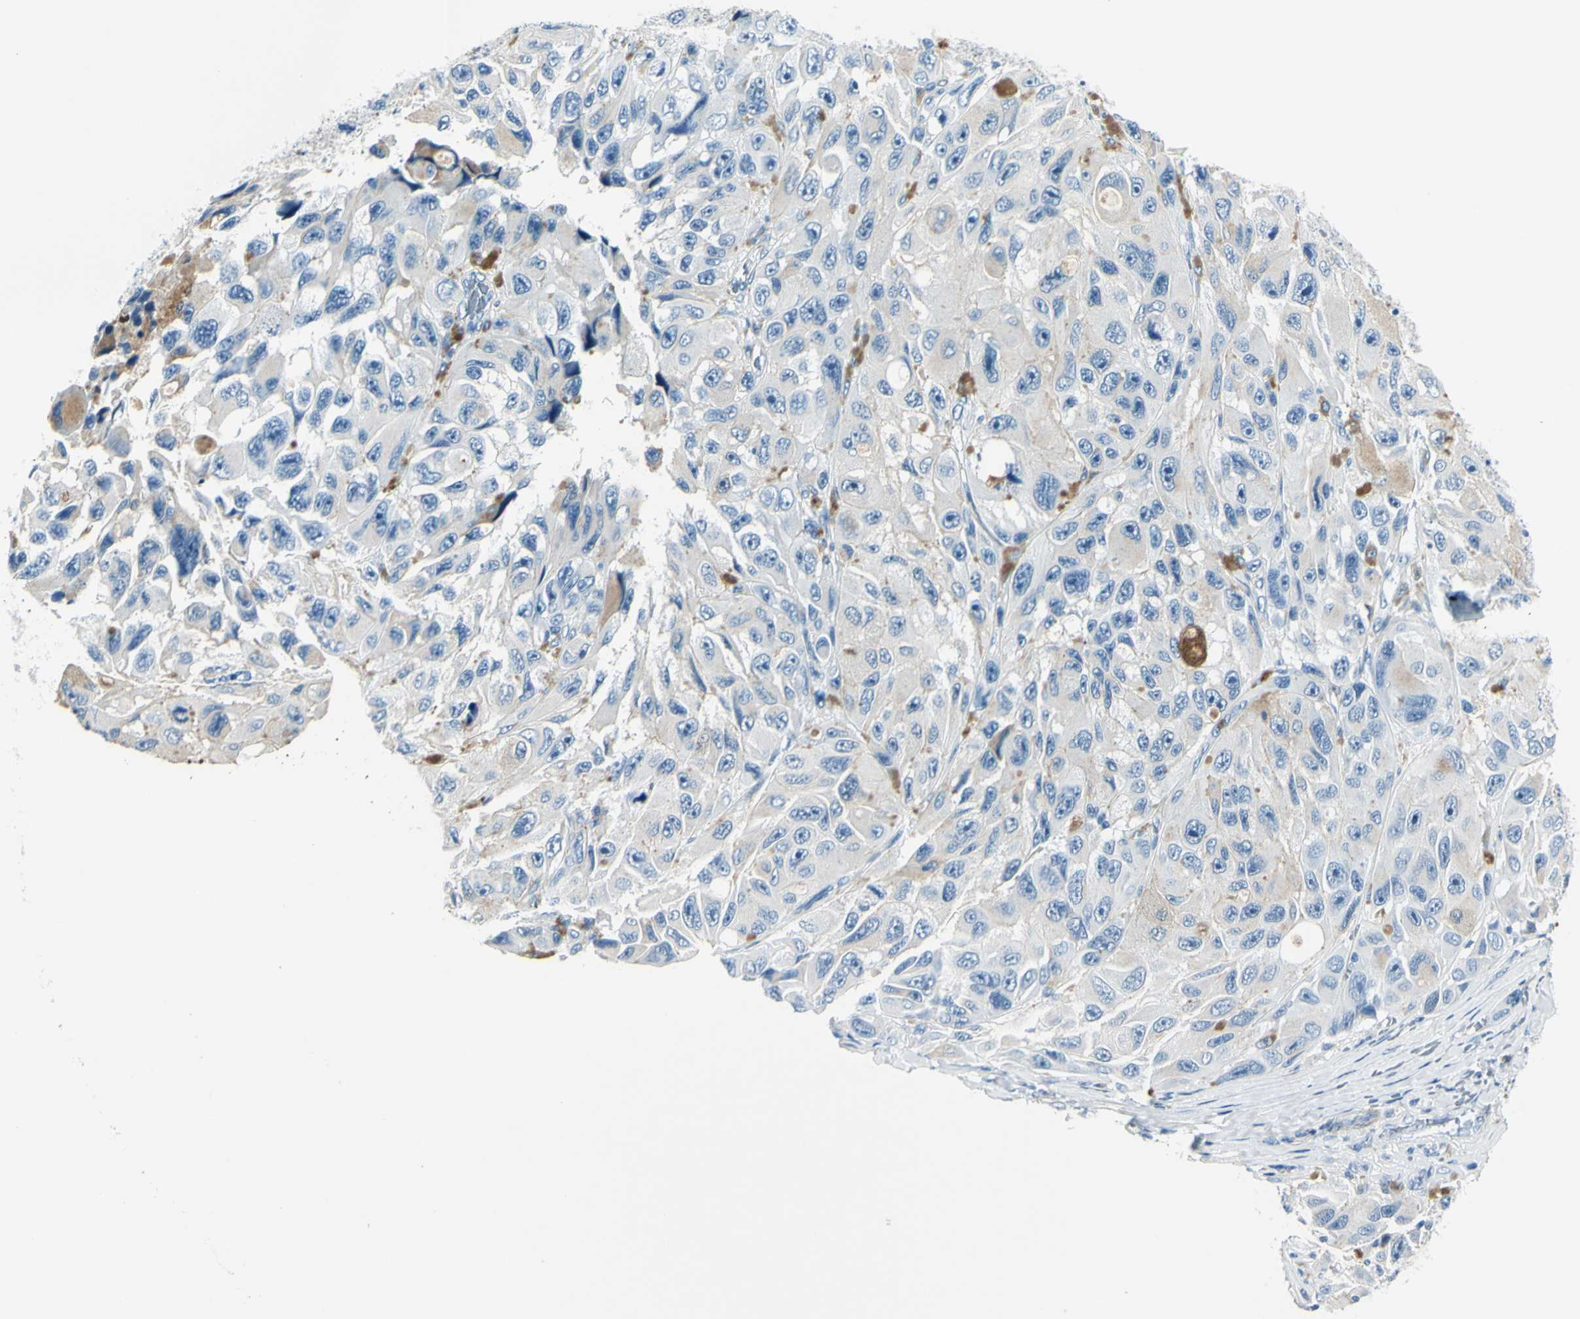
{"staining": {"intensity": "weak", "quantity": "<25%", "location": "cytoplasmic/membranous"}, "tissue": "melanoma", "cell_type": "Tumor cells", "image_type": "cancer", "snomed": [{"axis": "morphology", "description": "Malignant melanoma, NOS"}, {"axis": "topography", "description": "Skin"}], "caption": "Tumor cells show no significant positivity in malignant melanoma. (Immunohistochemistry (ihc), brightfield microscopy, high magnification).", "gene": "CDH15", "patient": {"sex": "female", "age": 73}}